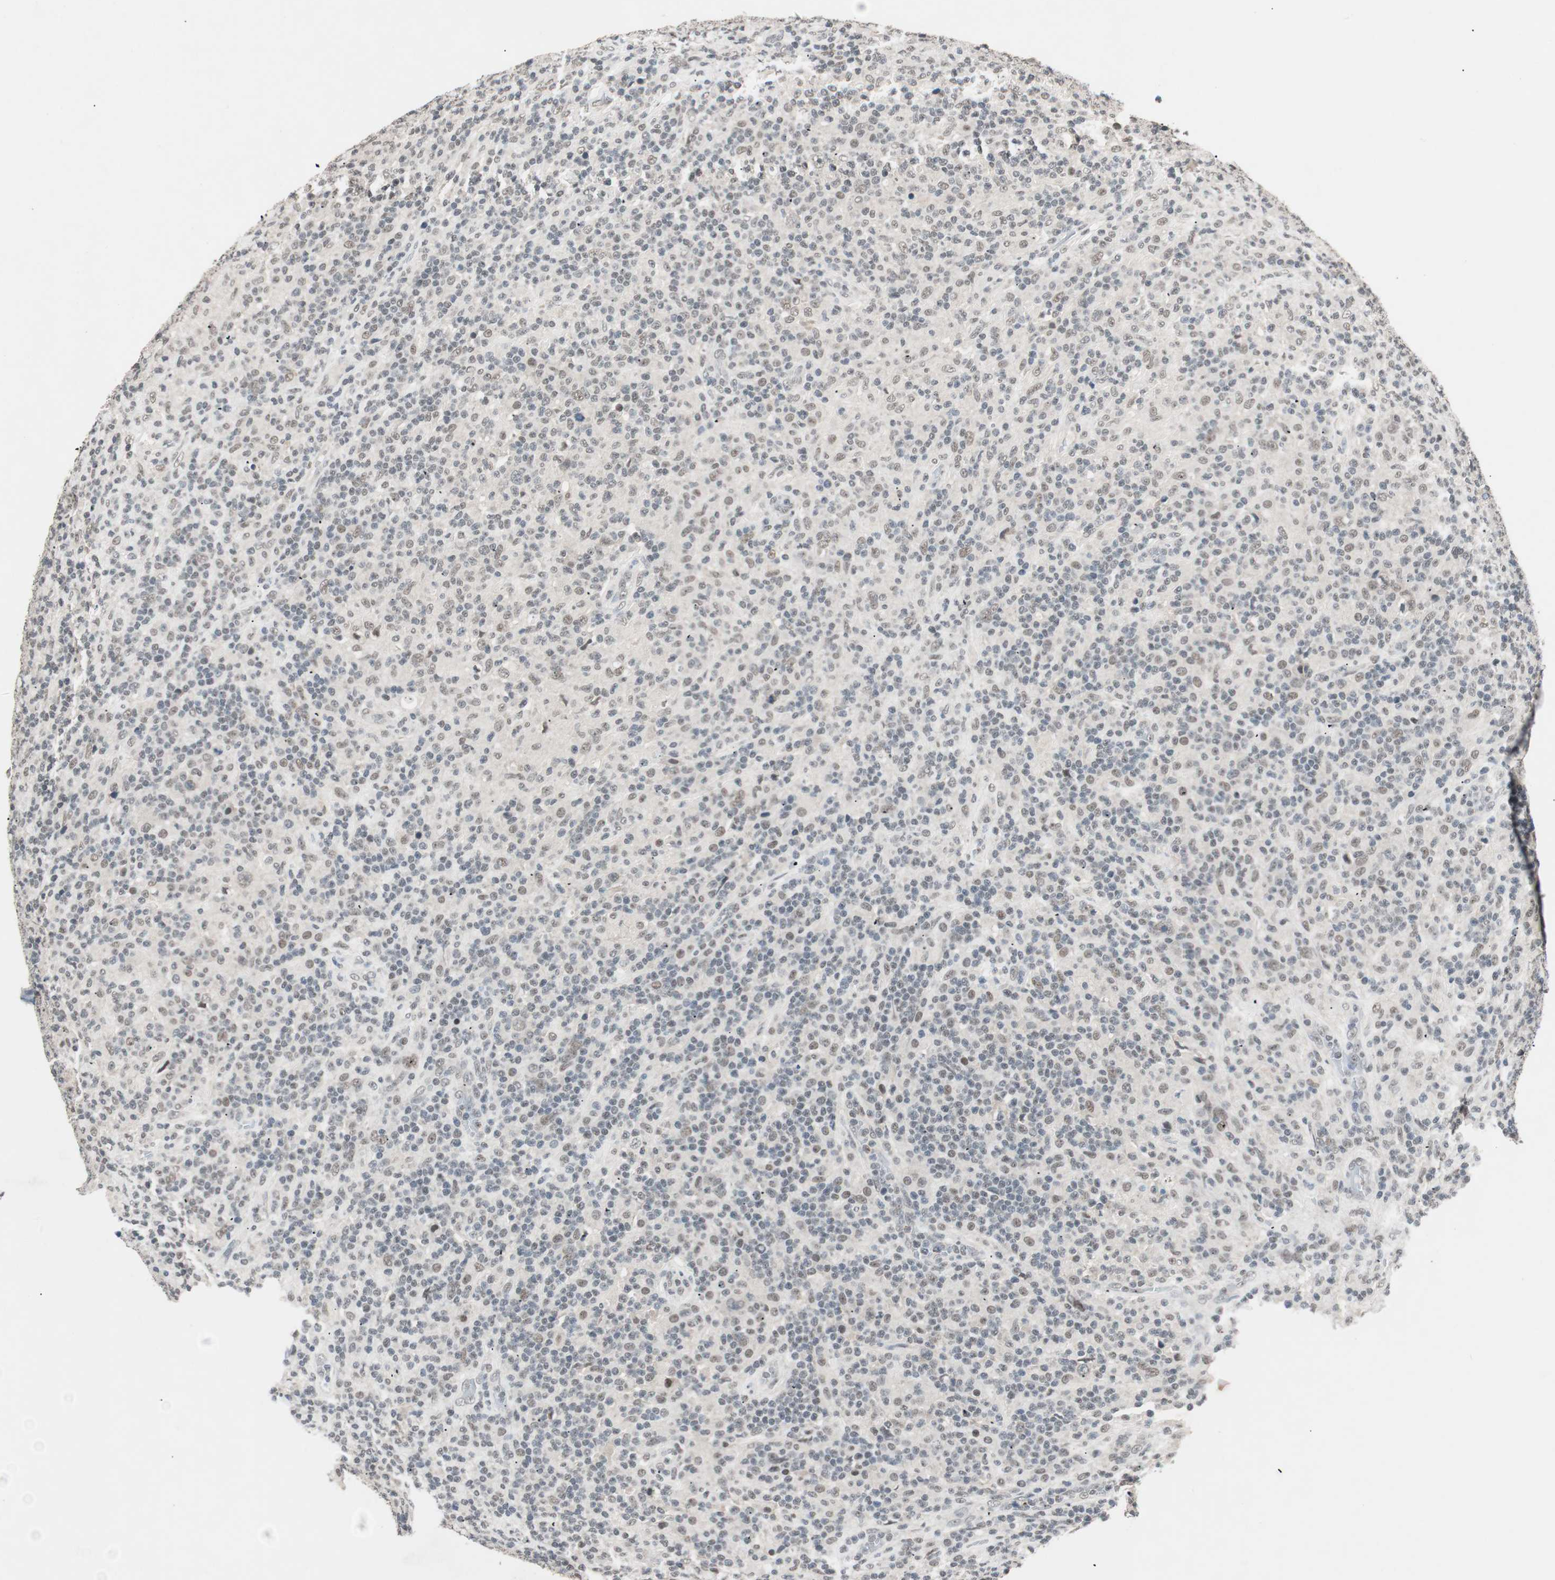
{"staining": {"intensity": "weak", "quantity": "<25%", "location": "nuclear"}, "tissue": "lymphoma", "cell_type": "Tumor cells", "image_type": "cancer", "snomed": [{"axis": "morphology", "description": "Hodgkin's disease, NOS"}, {"axis": "topography", "description": "Lymph node"}], "caption": "Tumor cells show no significant protein expression in lymphoma.", "gene": "NFRKB", "patient": {"sex": "male", "age": 70}}